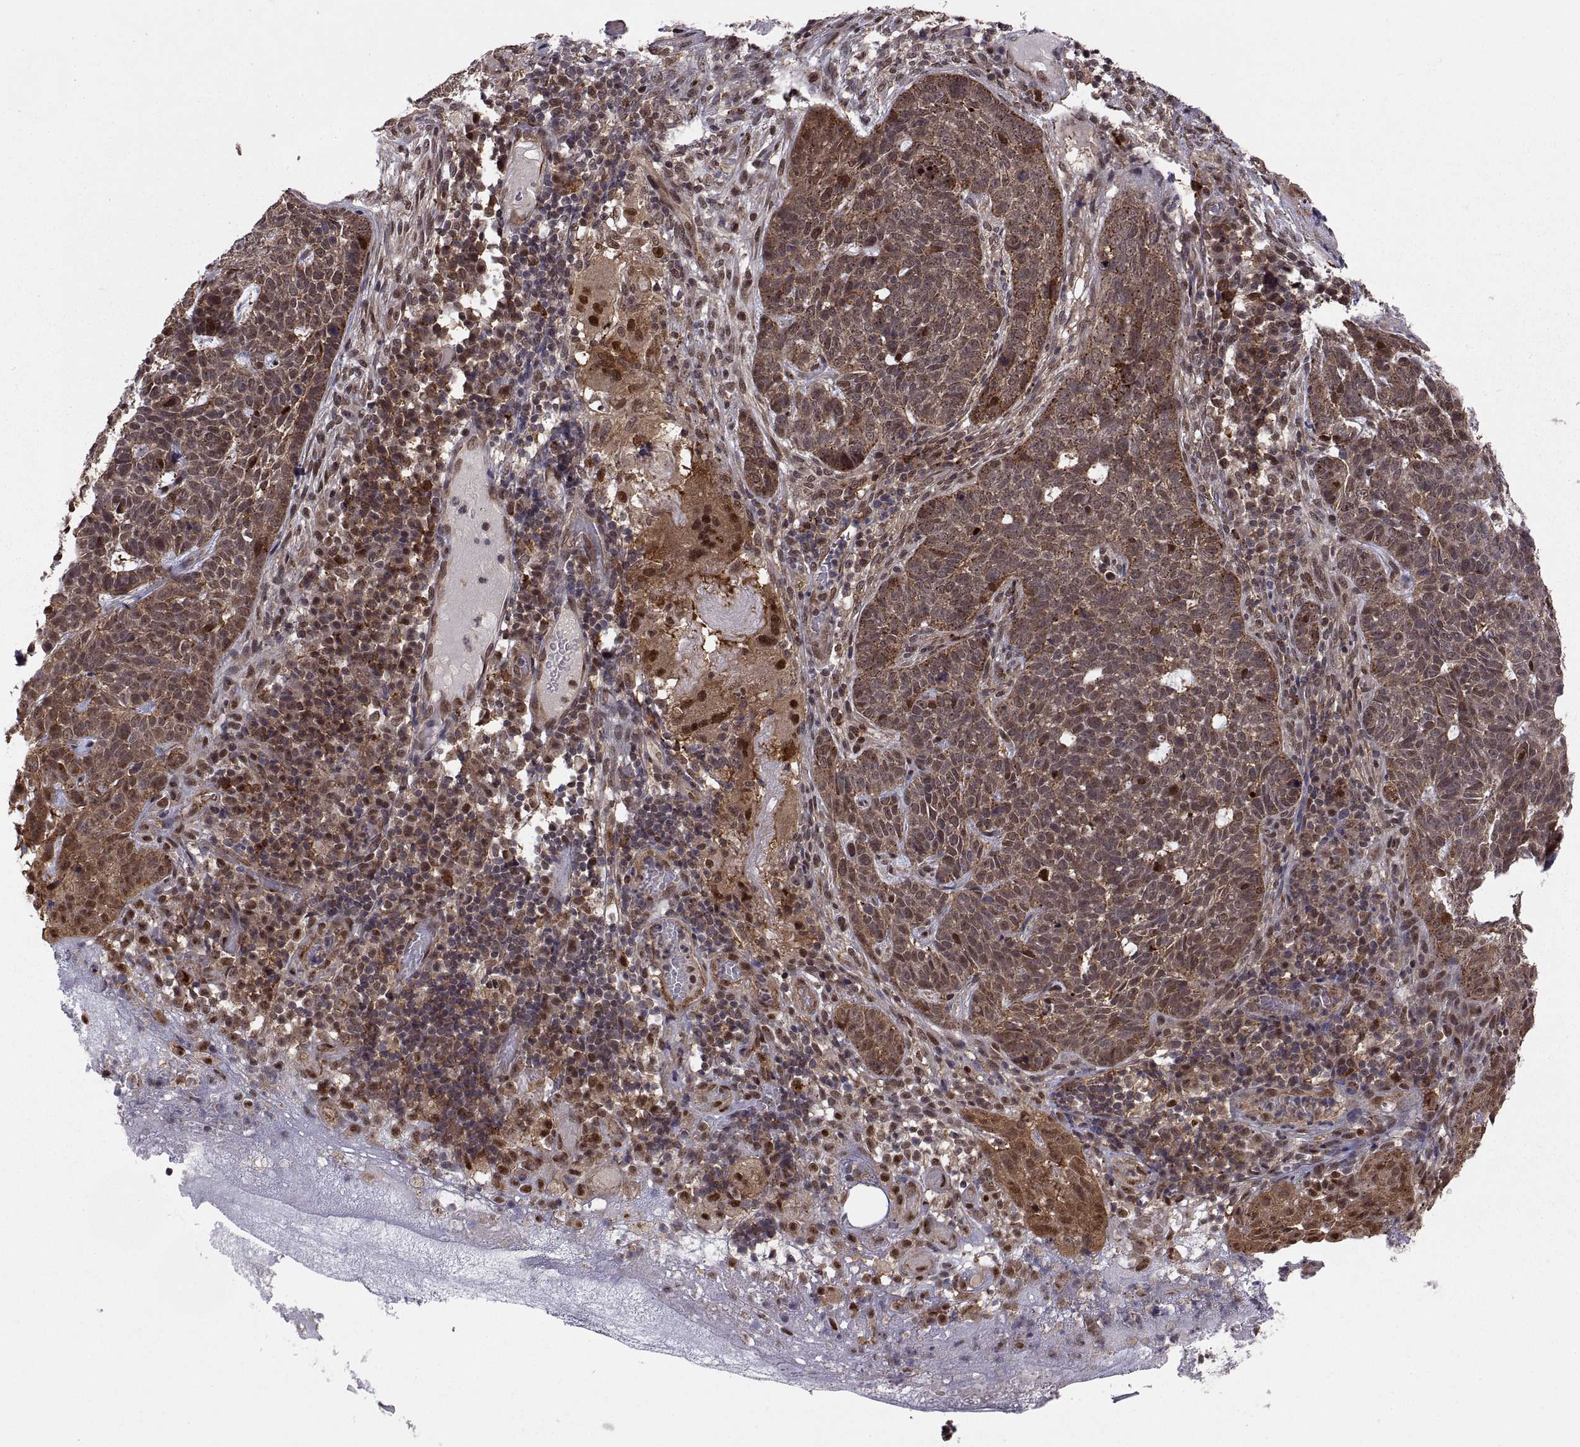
{"staining": {"intensity": "moderate", "quantity": ">75%", "location": "cytoplasmic/membranous"}, "tissue": "skin cancer", "cell_type": "Tumor cells", "image_type": "cancer", "snomed": [{"axis": "morphology", "description": "Basal cell carcinoma"}, {"axis": "topography", "description": "Skin"}], "caption": "Immunohistochemical staining of human skin basal cell carcinoma exhibits medium levels of moderate cytoplasmic/membranous protein positivity in approximately >75% of tumor cells. (brown staining indicates protein expression, while blue staining denotes nuclei).", "gene": "PSMC2", "patient": {"sex": "female", "age": 69}}